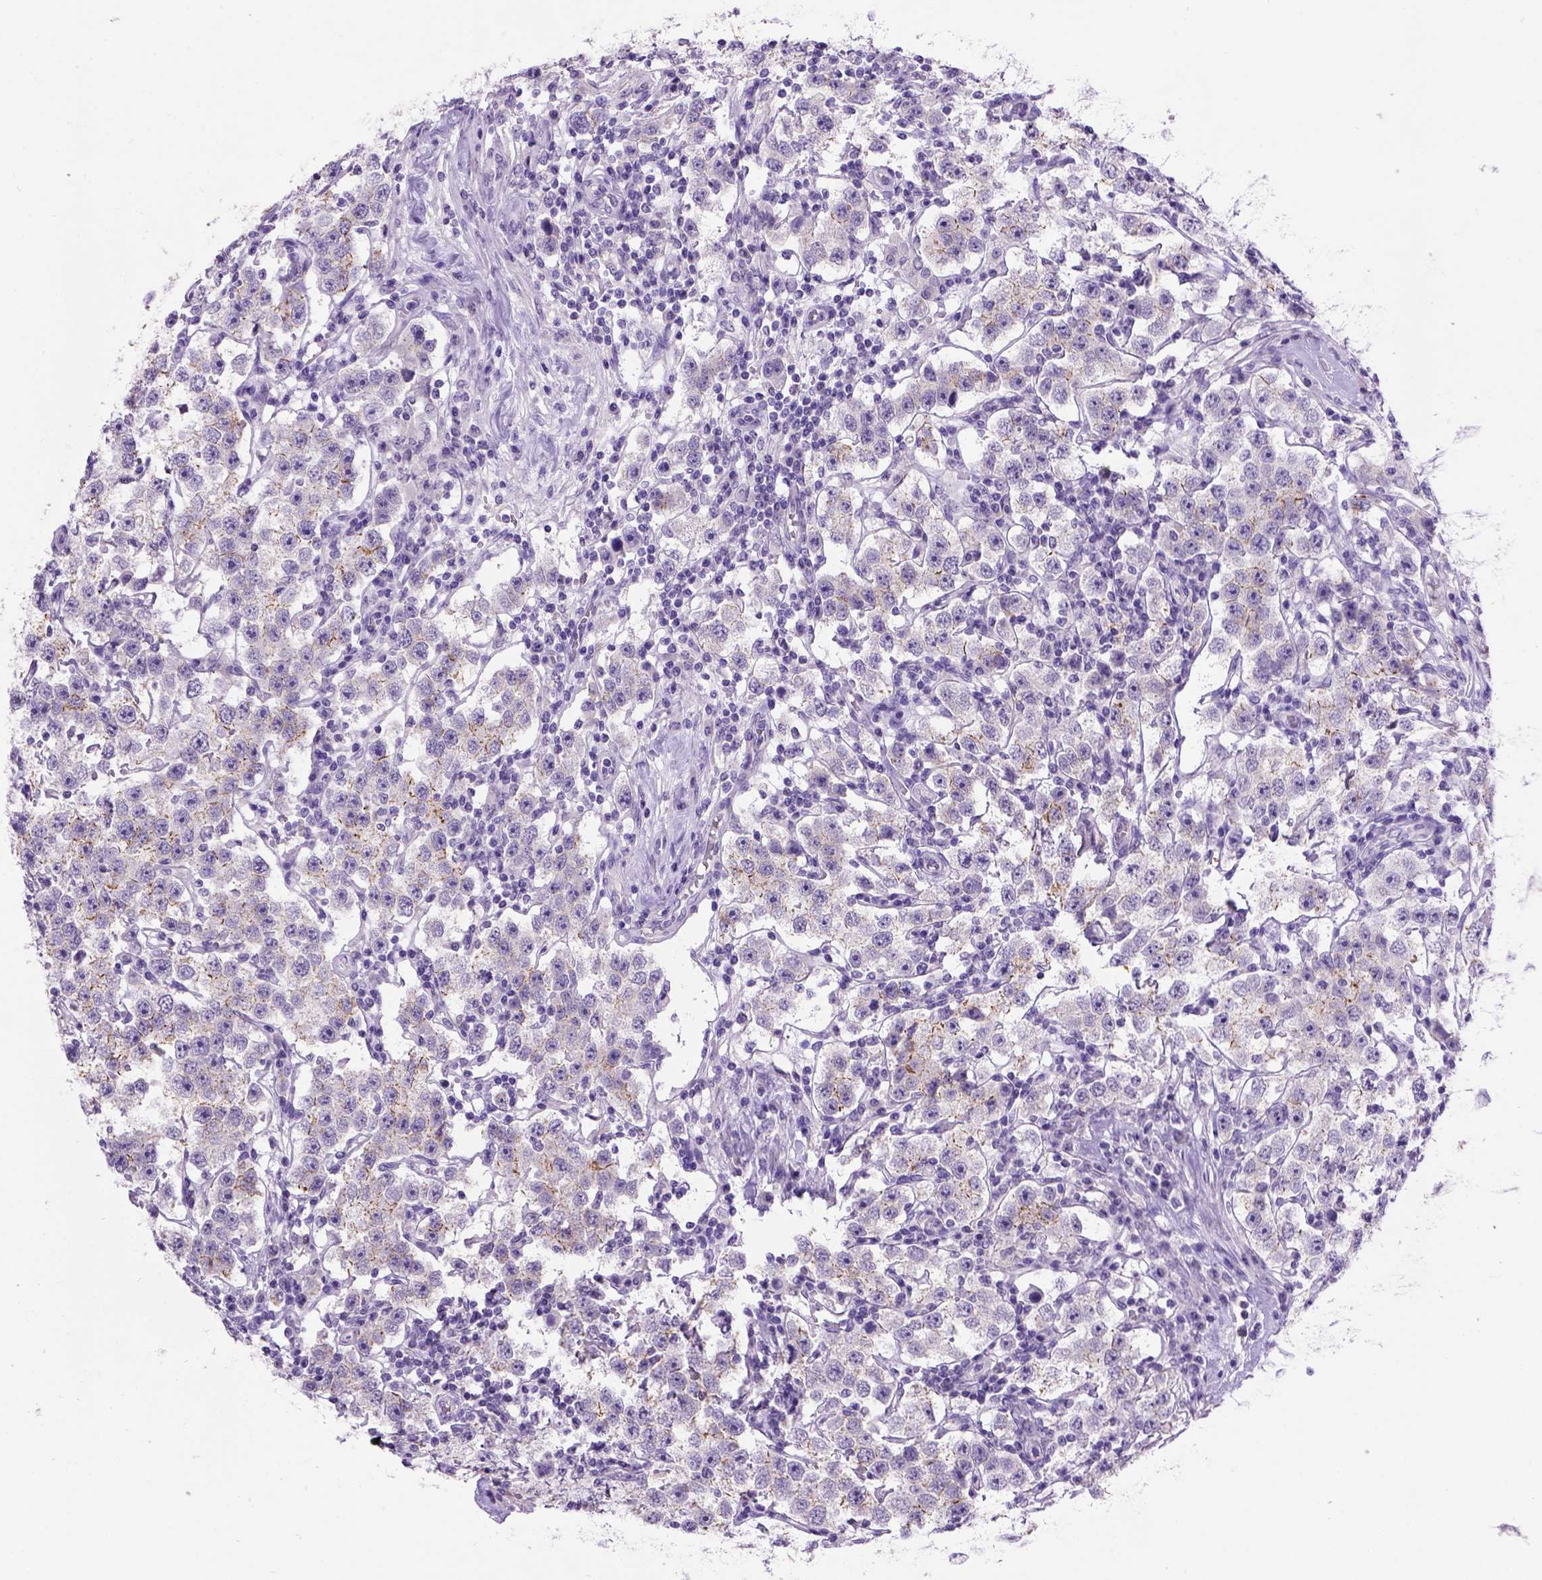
{"staining": {"intensity": "negative", "quantity": "none", "location": "none"}, "tissue": "testis cancer", "cell_type": "Tumor cells", "image_type": "cancer", "snomed": [{"axis": "morphology", "description": "Seminoma, NOS"}, {"axis": "topography", "description": "Testis"}], "caption": "A micrograph of human testis seminoma is negative for staining in tumor cells.", "gene": "CDH1", "patient": {"sex": "male", "age": 37}}